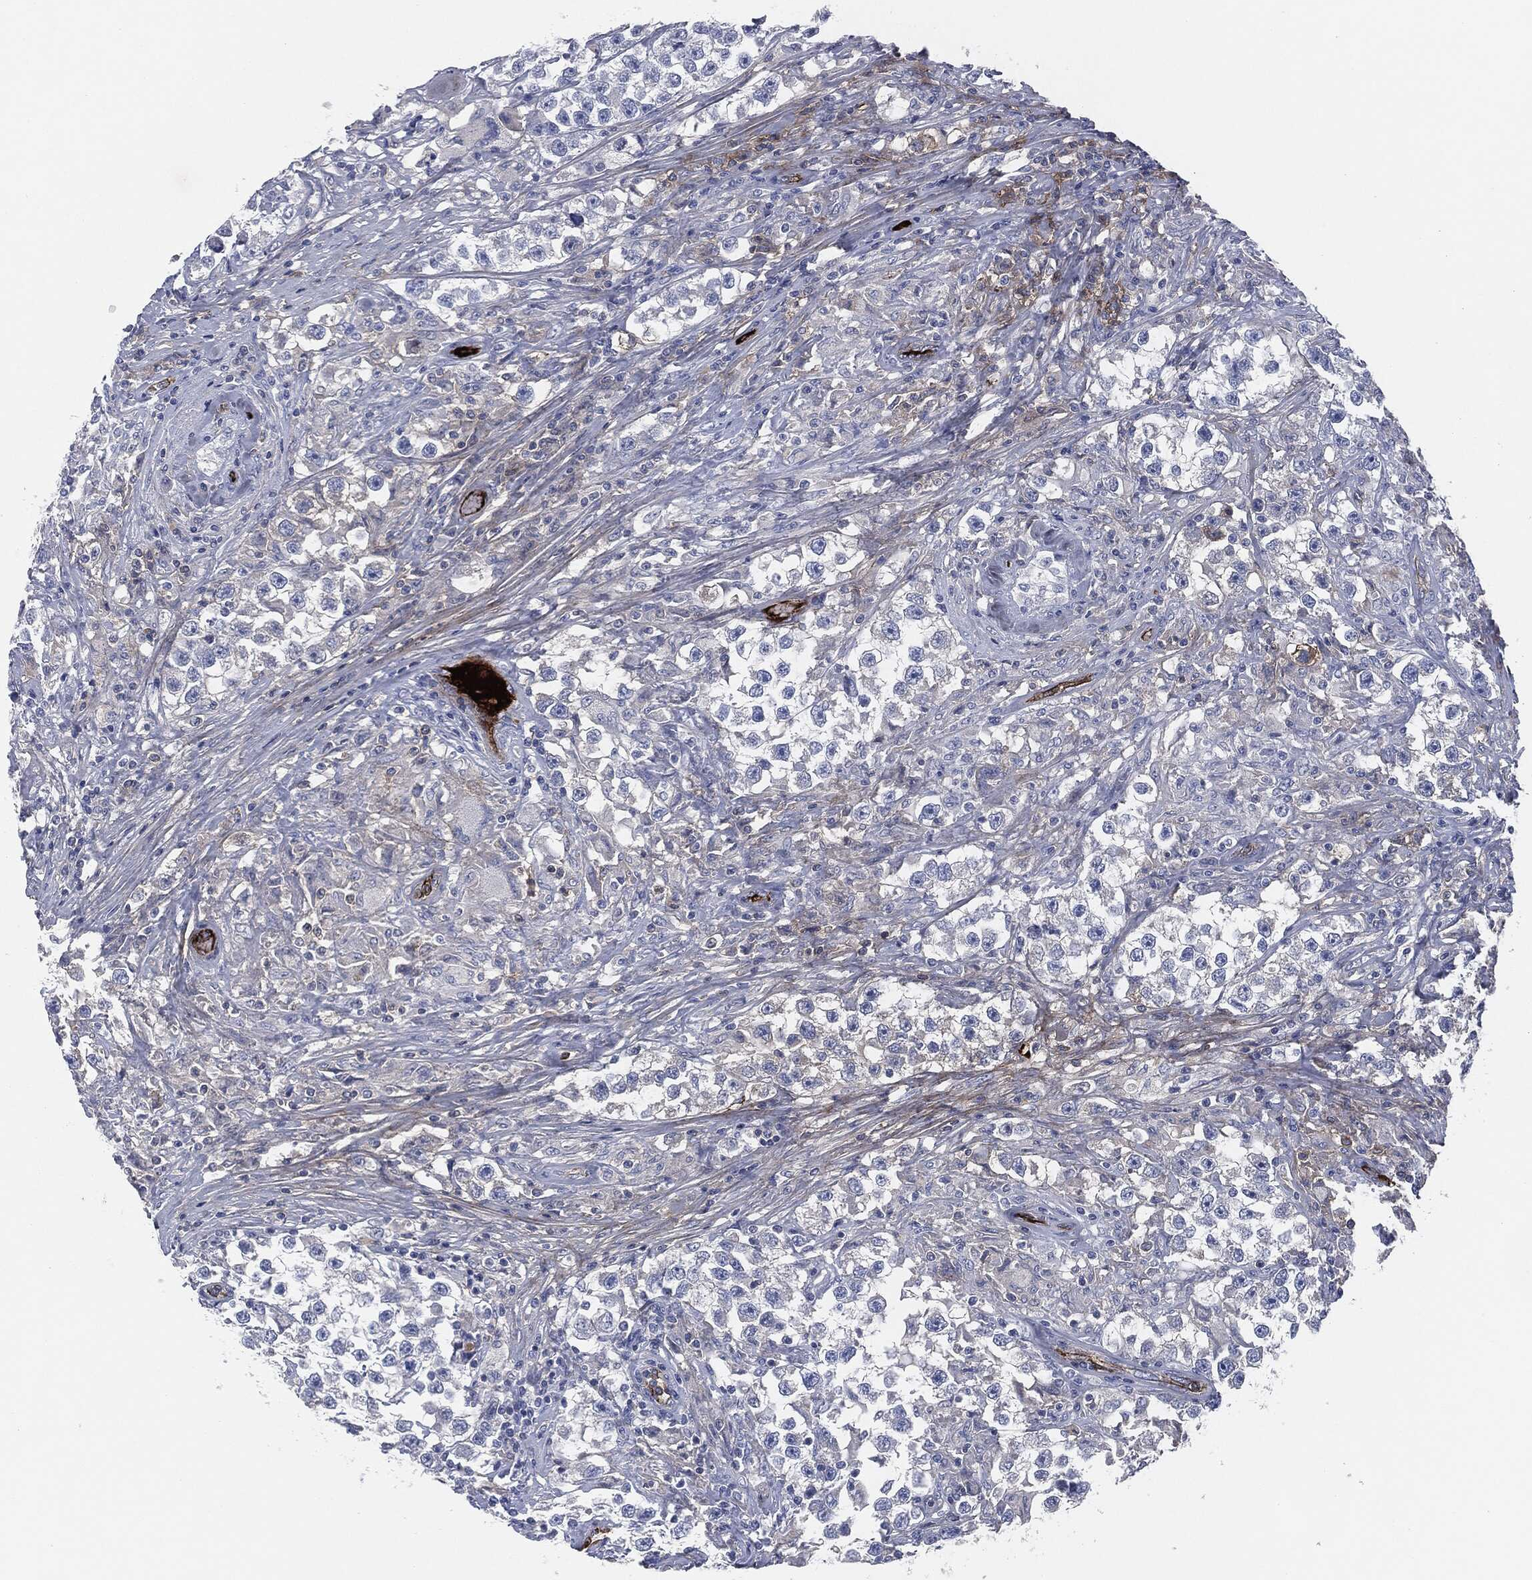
{"staining": {"intensity": "negative", "quantity": "none", "location": "none"}, "tissue": "testis cancer", "cell_type": "Tumor cells", "image_type": "cancer", "snomed": [{"axis": "morphology", "description": "Seminoma, NOS"}, {"axis": "topography", "description": "Testis"}], "caption": "High power microscopy photomicrograph of an IHC micrograph of testis seminoma, revealing no significant expression in tumor cells. Brightfield microscopy of immunohistochemistry stained with DAB (brown) and hematoxylin (blue), captured at high magnification.", "gene": "APOB", "patient": {"sex": "male", "age": 46}}